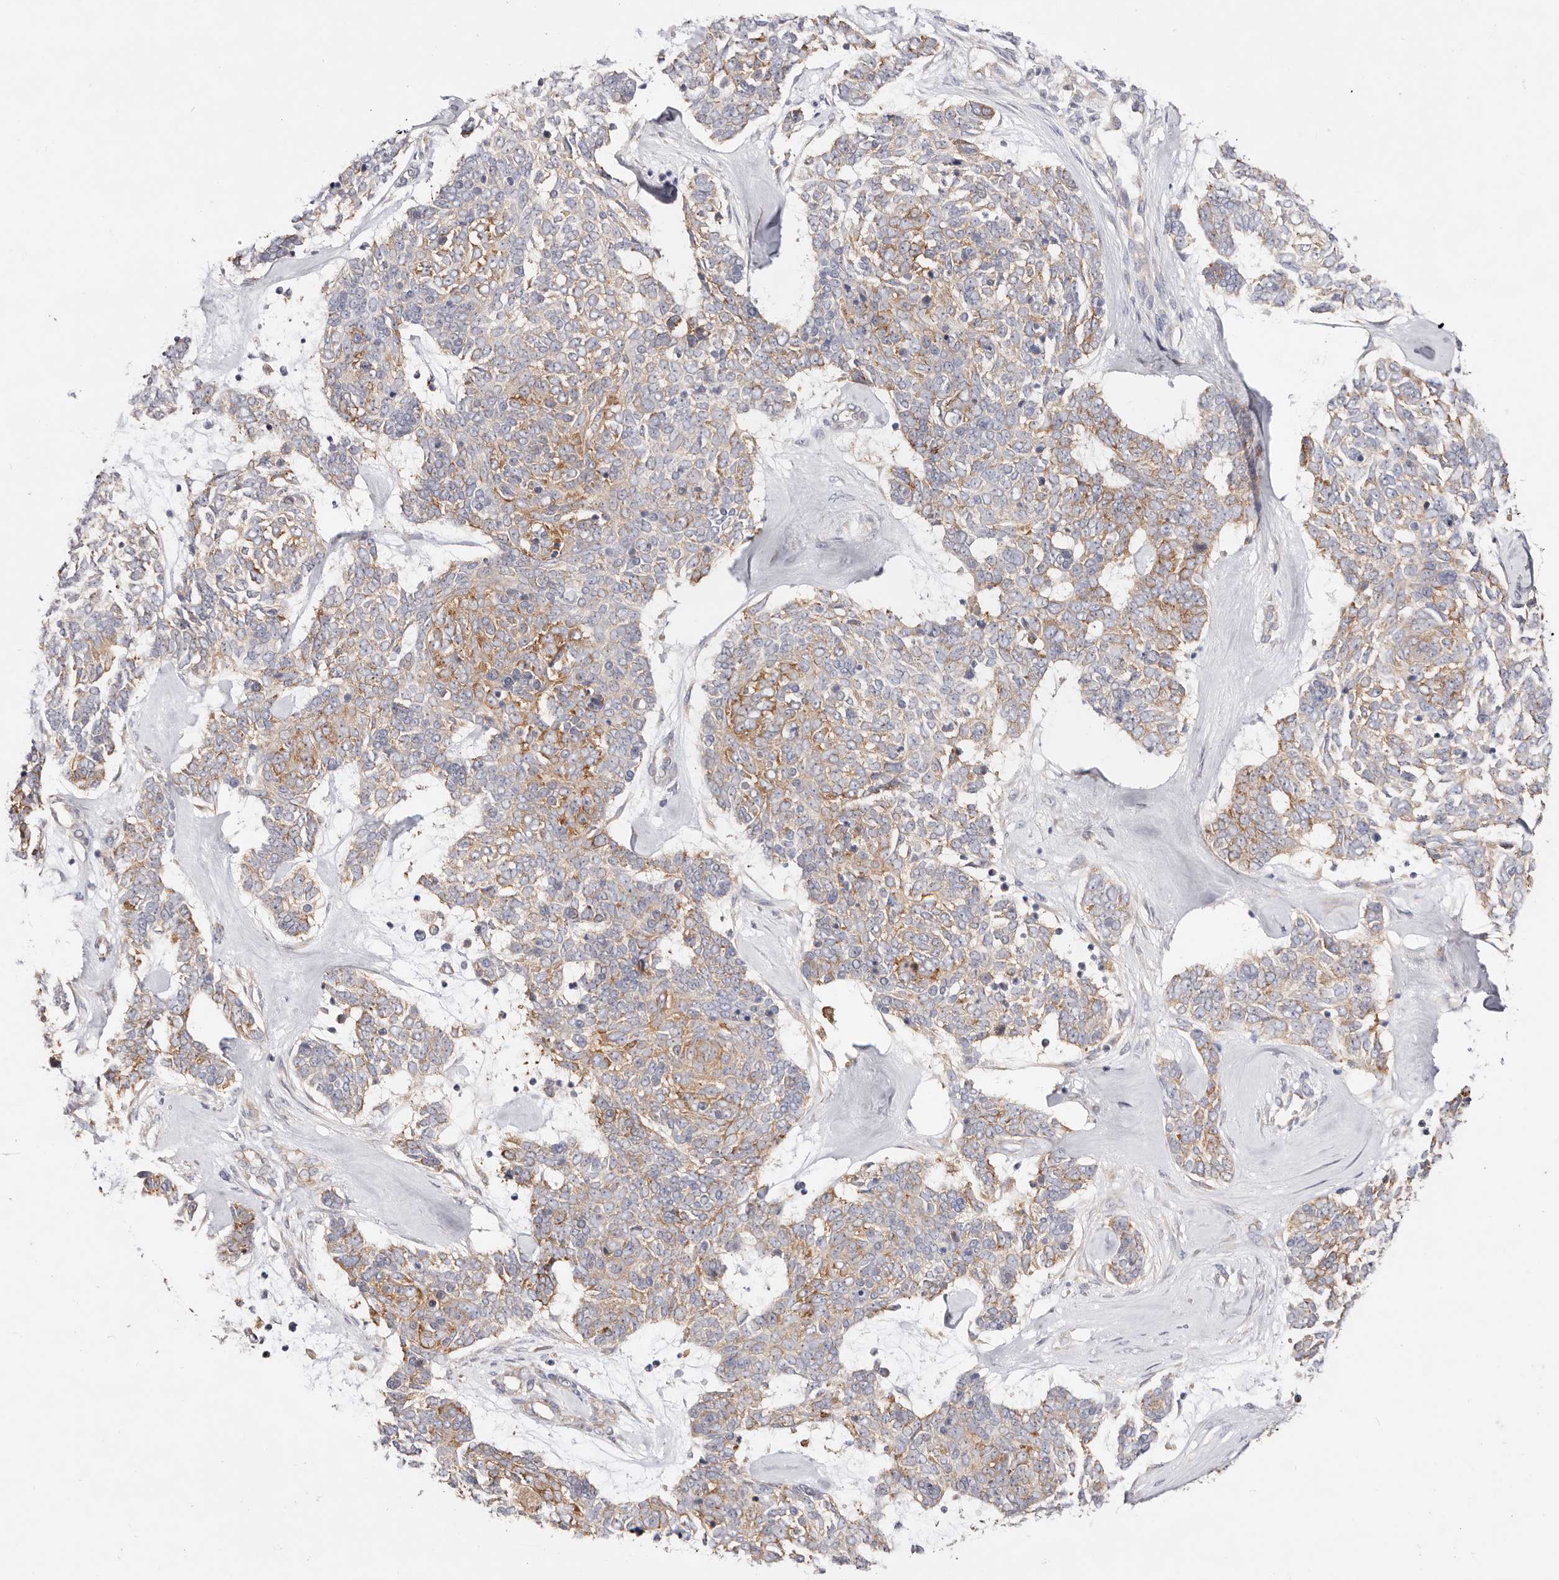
{"staining": {"intensity": "moderate", "quantity": "25%-75%", "location": "cytoplasmic/membranous"}, "tissue": "skin cancer", "cell_type": "Tumor cells", "image_type": "cancer", "snomed": [{"axis": "morphology", "description": "Basal cell carcinoma"}, {"axis": "topography", "description": "Skin"}], "caption": "This is an image of immunohistochemistry (IHC) staining of skin cancer (basal cell carcinoma), which shows moderate expression in the cytoplasmic/membranous of tumor cells.", "gene": "GNA13", "patient": {"sex": "female", "age": 81}}